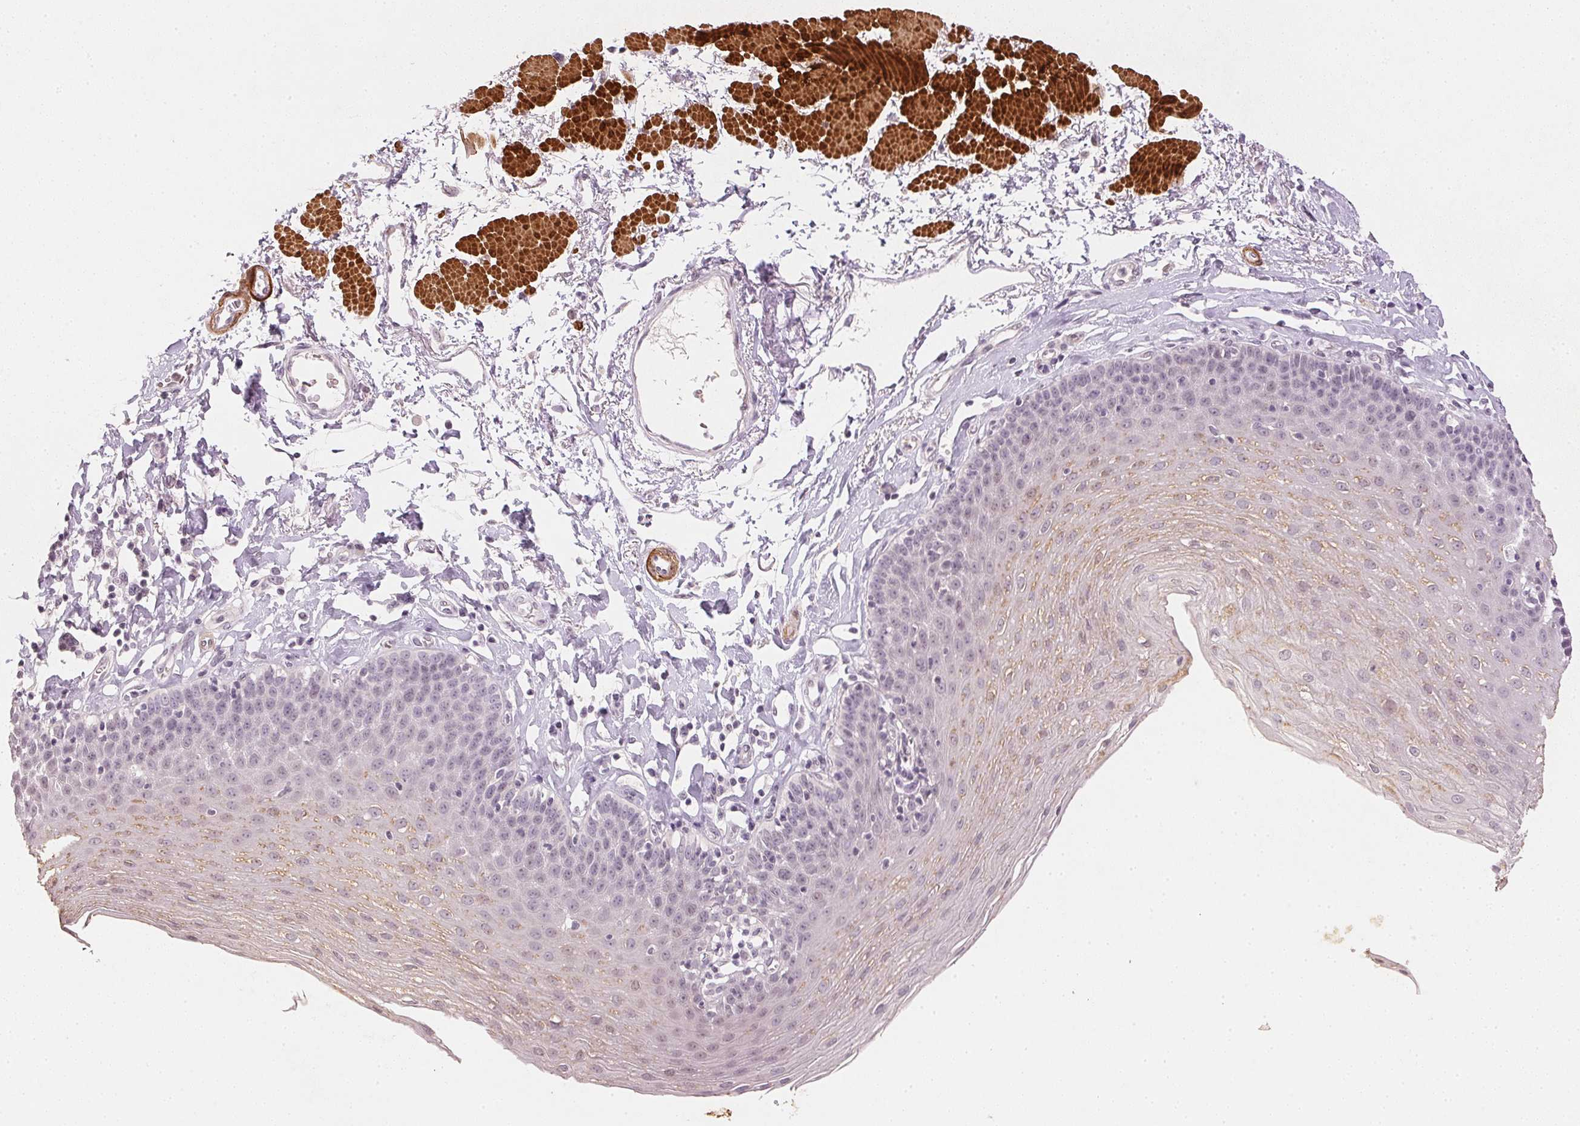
{"staining": {"intensity": "weak", "quantity": "<25%", "location": "cytoplasmic/membranous"}, "tissue": "esophagus", "cell_type": "Squamous epithelial cells", "image_type": "normal", "snomed": [{"axis": "morphology", "description": "Normal tissue, NOS"}, {"axis": "topography", "description": "Esophagus"}], "caption": "This is an immunohistochemistry (IHC) histopathology image of unremarkable esophagus. There is no expression in squamous epithelial cells.", "gene": "SMTN", "patient": {"sex": "female", "age": 81}}